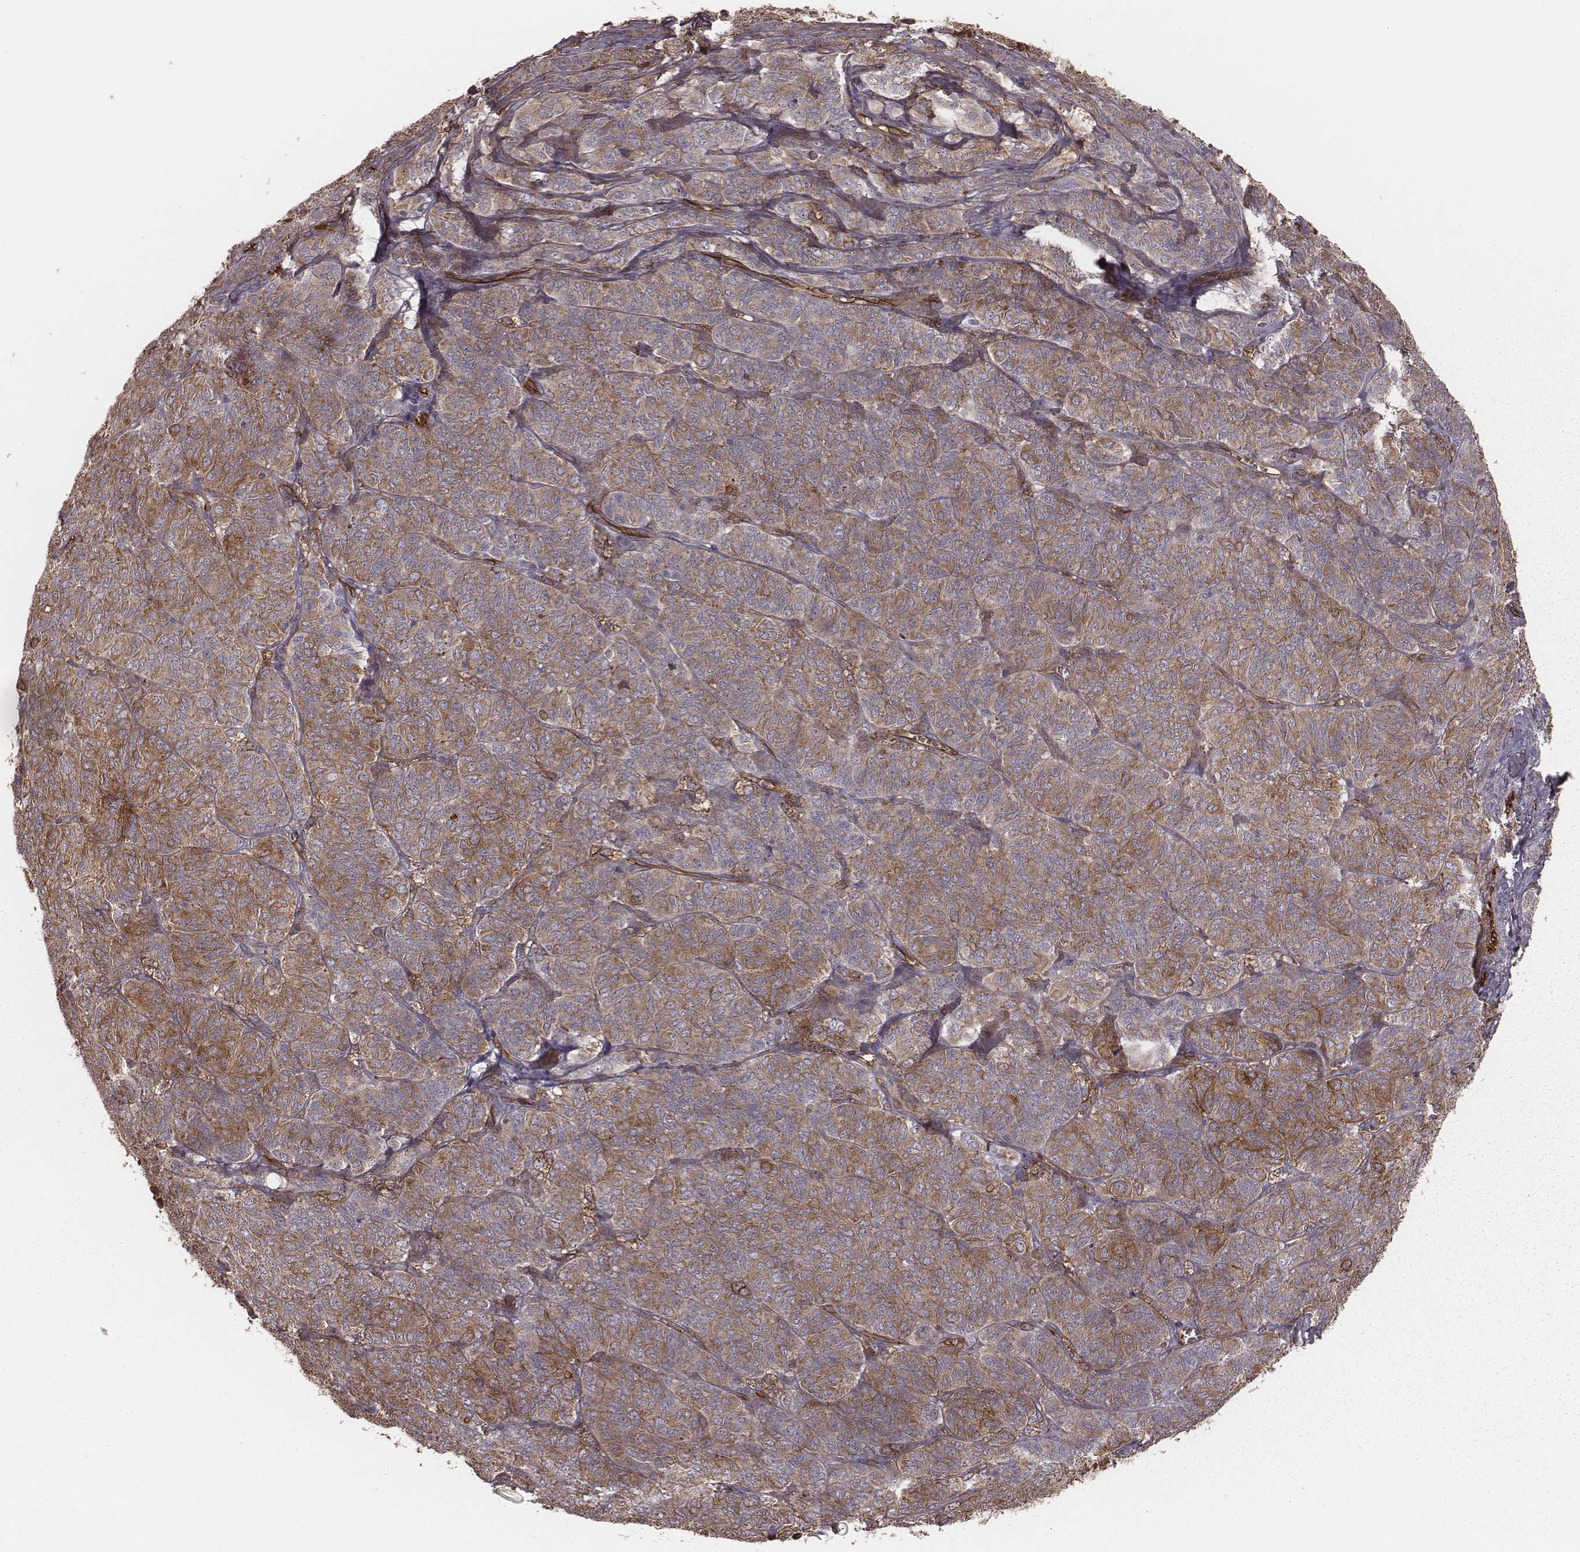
{"staining": {"intensity": "weak", "quantity": ">75%", "location": "cytoplasmic/membranous"}, "tissue": "ovarian cancer", "cell_type": "Tumor cells", "image_type": "cancer", "snomed": [{"axis": "morphology", "description": "Carcinoma, endometroid"}, {"axis": "topography", "description": "Ovary"}], "caption": "Immunohistochemical staining of ovarian cancer reveals low levels of weak cytoplasmic/membranous positivity in about >75% of tumor cells.", "gene": "PALMD", "patient": {"sex": "female", "age": 80}}